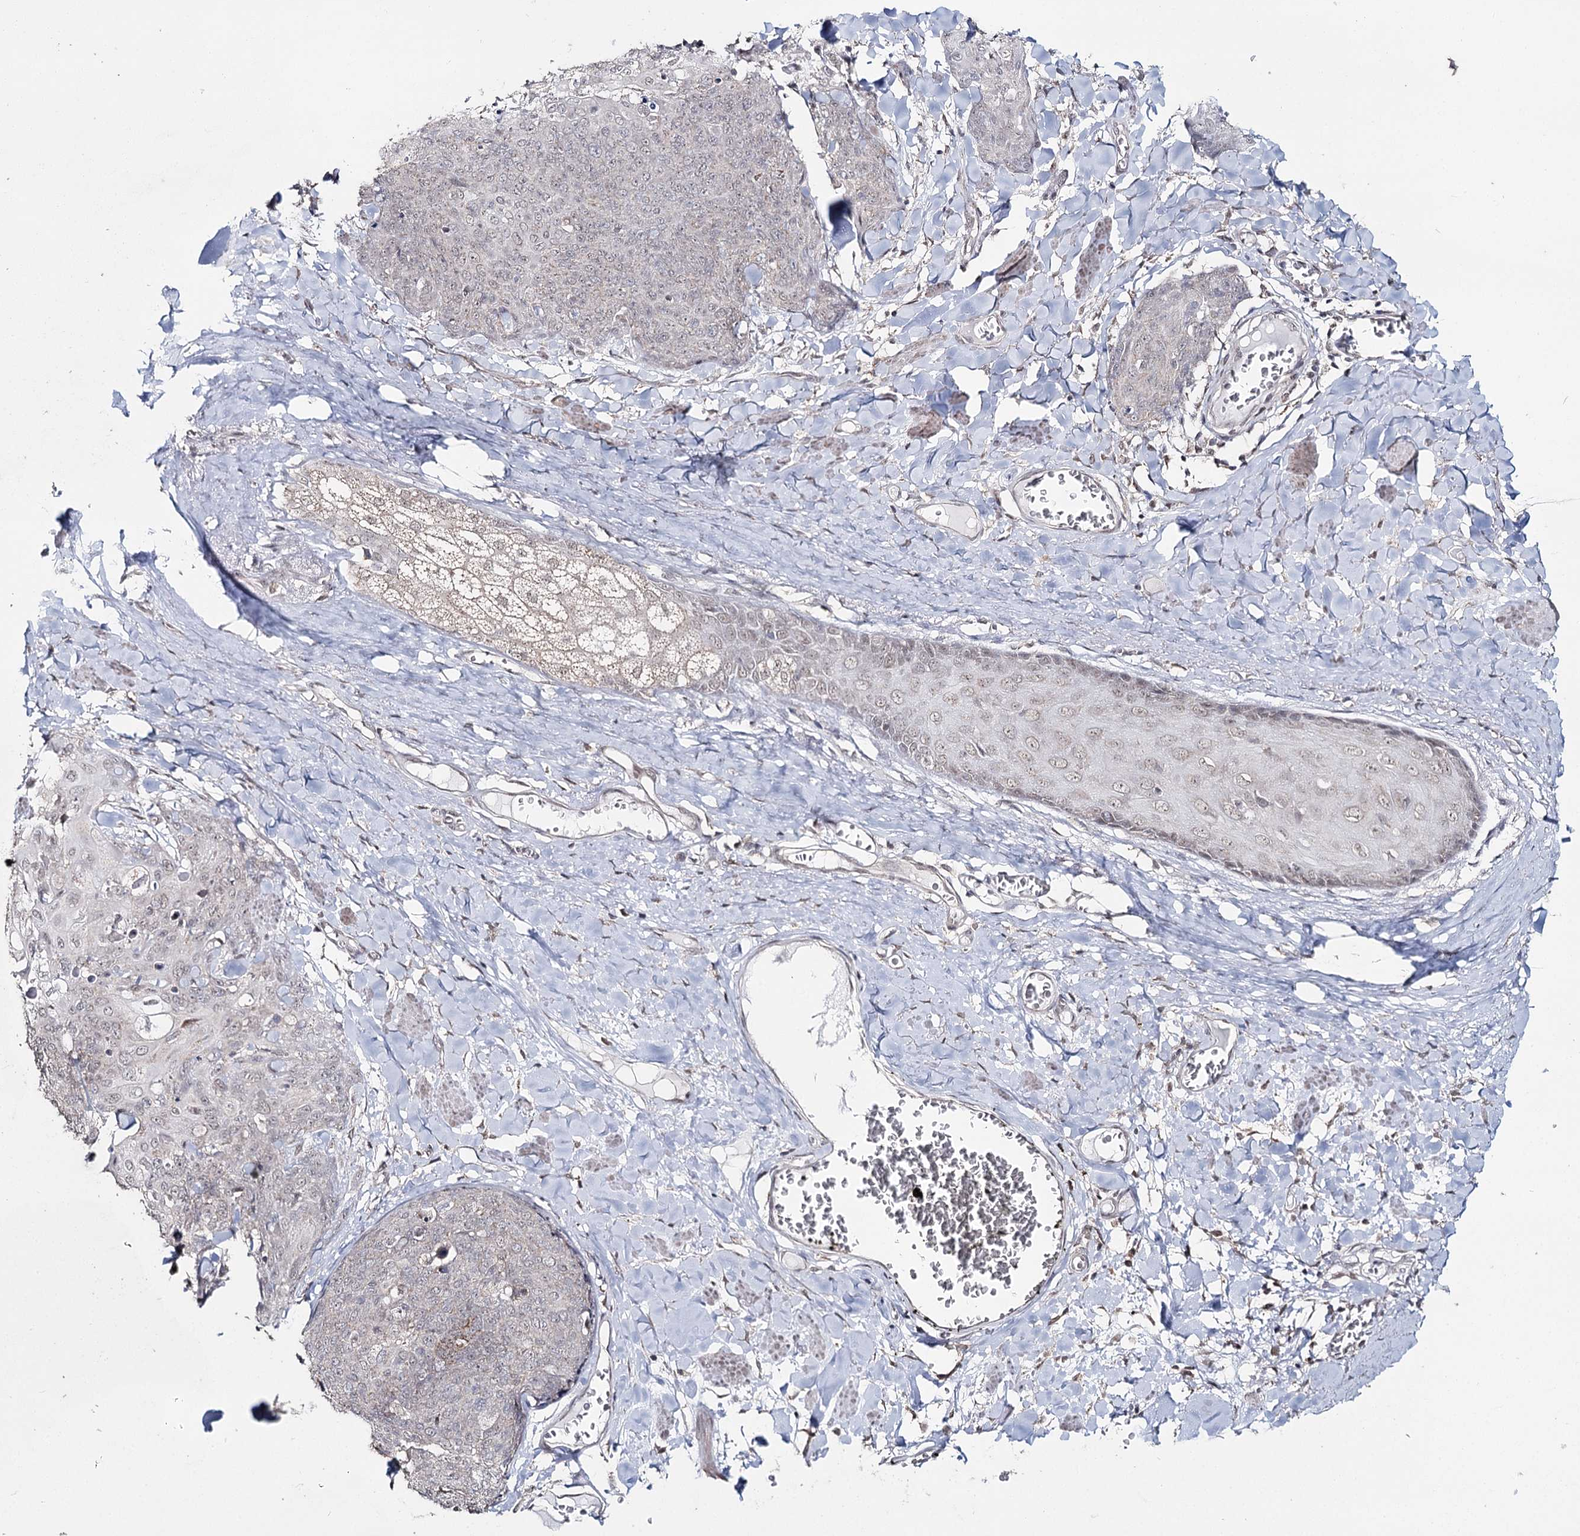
{"staining": {"intensity": "negative", "quantity": "none", "location": "none"}, "tissue": "skin cancer", "cell_type": "Tumor cells", "image_type": "cancer", "snomed": [{"axis": "morphology", "description": "Squamous cell carcinoma, NOS"}, {"axis": "topography", "description": "Skin"}, {"axis": "topography", "description": "Vulva"}], "caption": "A histopathology image of skin cancer stained for a protein shows no brown staining in tumor cells.", "gene": "PDHX", "patient": {"sex": "female", "age": 85}}